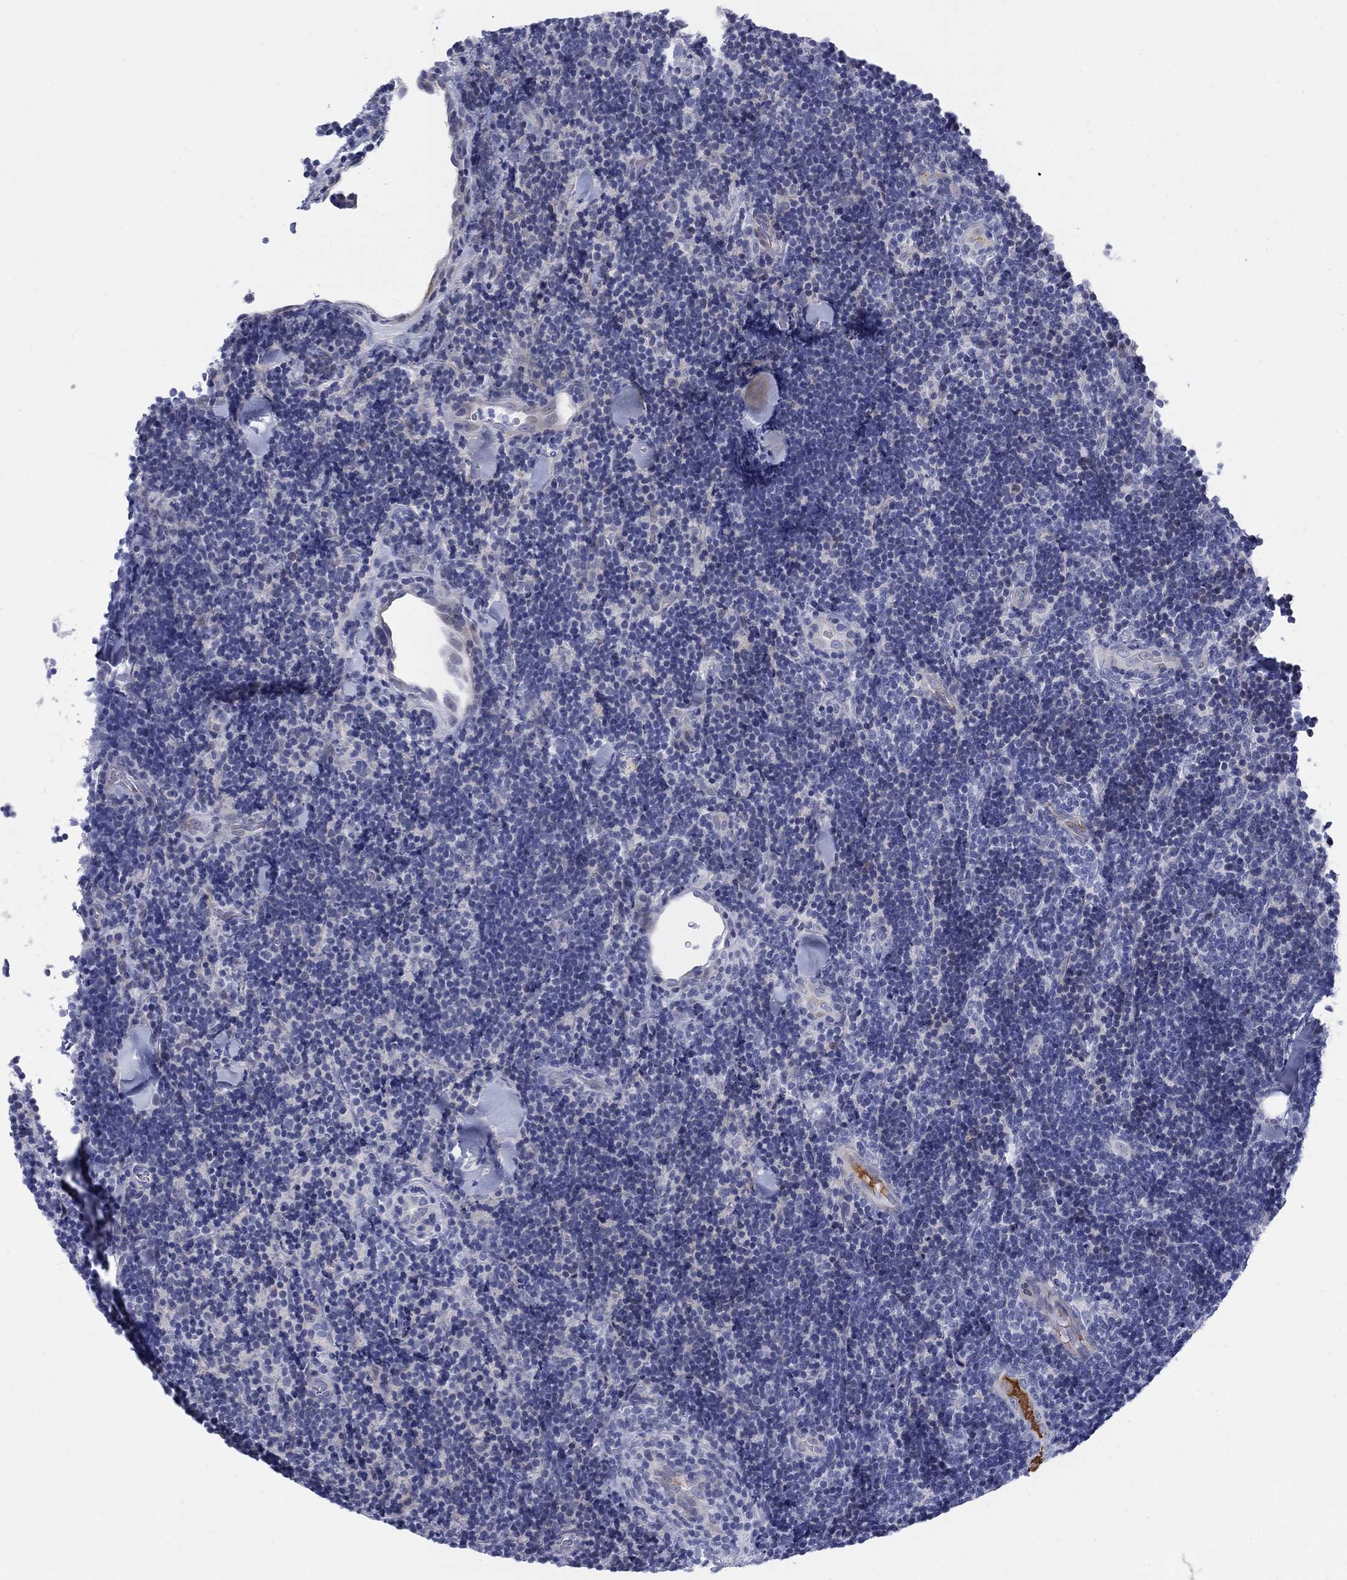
{"staining": {"intensity": "negative", "quantity": "none", "location": "none"}, "tissue": "lymphoma", "cell_type": "Tumor cells", "image_type": "cancer", "snomed": [{"axis": "morphology", "description": "Malignant lymphoma, non-Hodgkin's type, Low grade"}, {"axis": "topography", "description": "Lymph node"}], "caption": "The micrograph displays no significant expression in tumor cells of malignant lymphoma, non-Hodgkin's type (low-grade).", "gene": "HEATR4", "patient": {"sex": "female", "age": 56}}